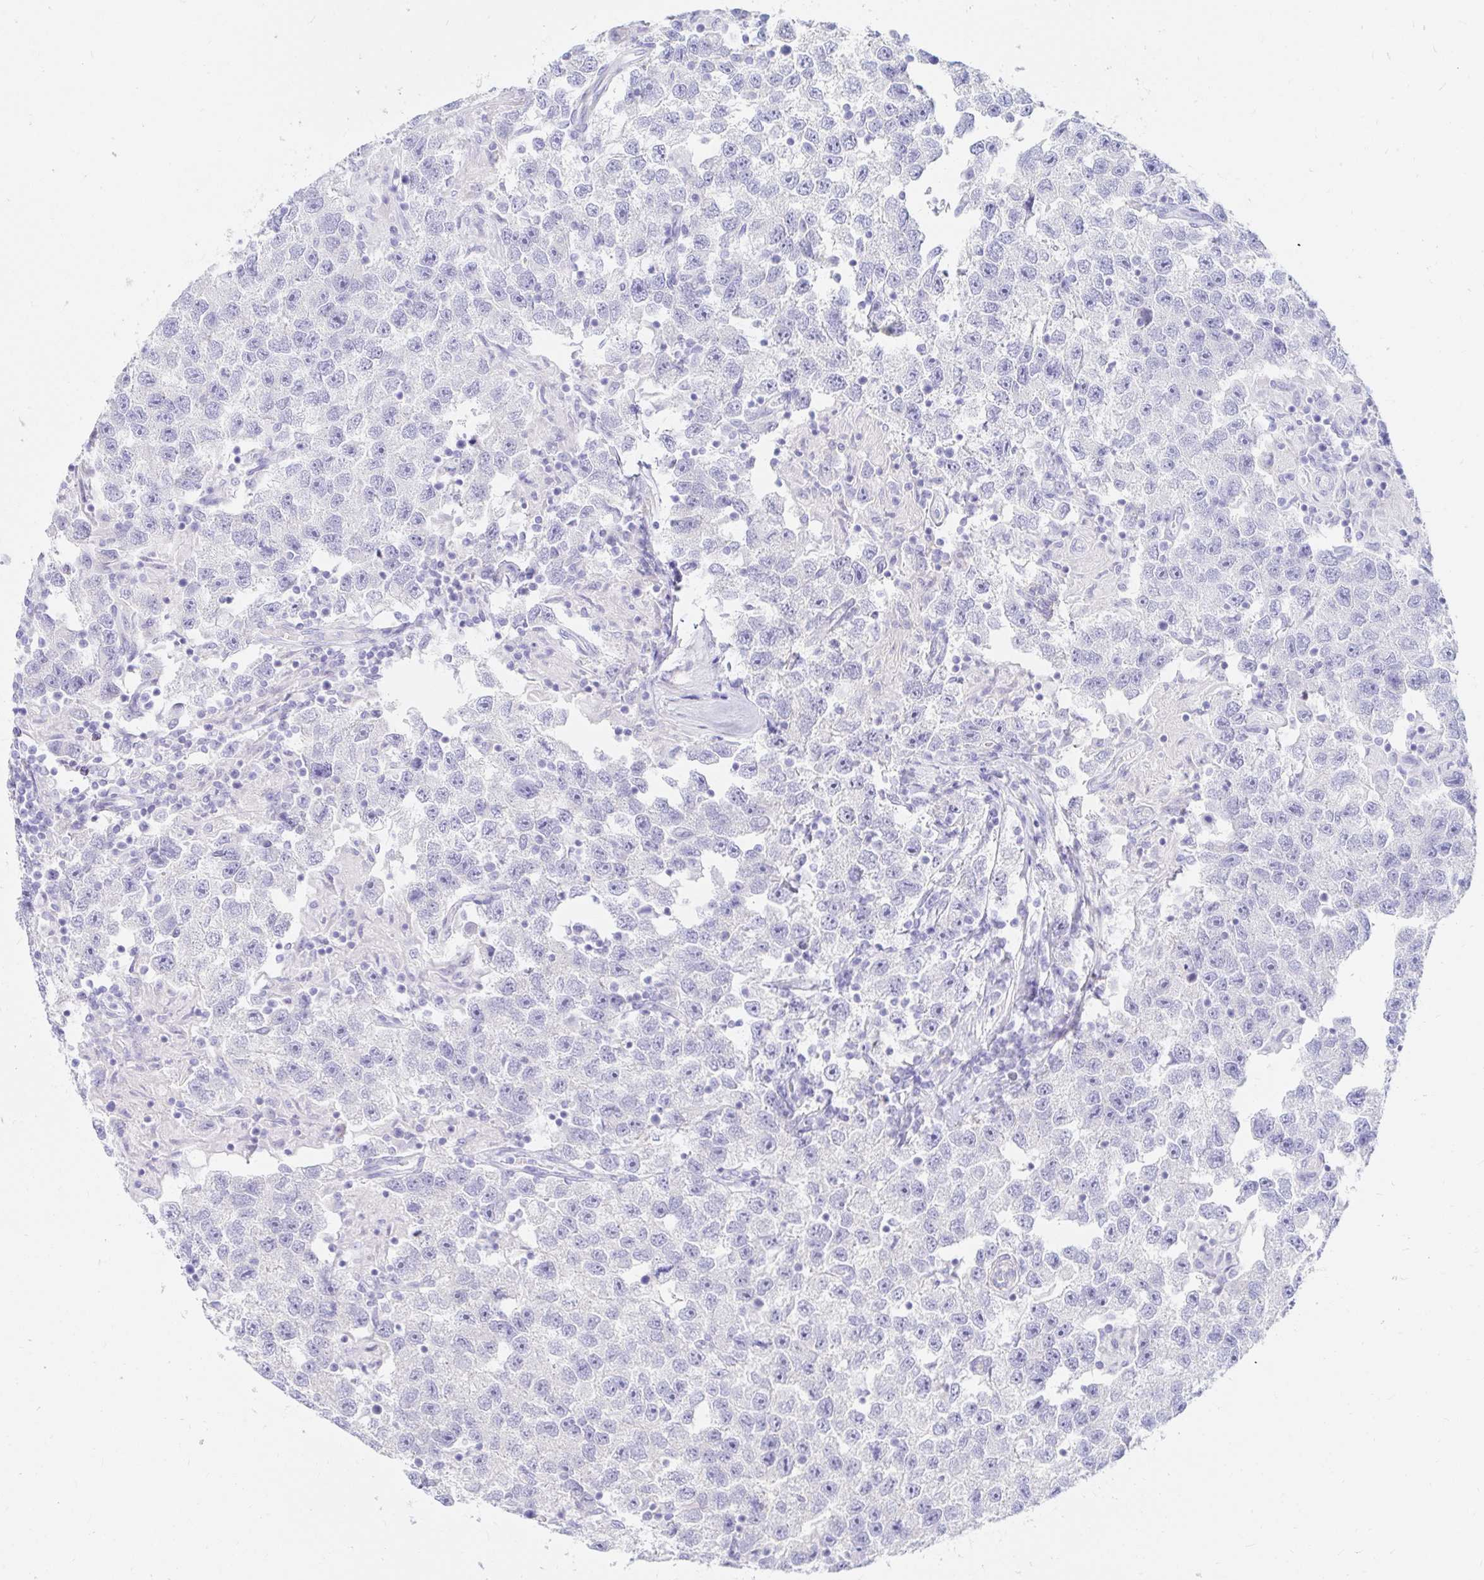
{"staining": {"intensity": "negative", "quantity": "none", "location": "none"}, "tissue": "testis cancer", "cell_type": "Tumor cells", "image_type": "cancer", "snomed": [{"axis": "morphology", "description": "Seminoma, NOS"}, {"axis": "topography", "description": "Testis"}], "caption": "Immunohistochemistry (IHC) of human testis cancer demonstrates no expression in tumor cells.", "gene": "PPP1R1B", "patient": {"sex": "male", "age": 26}}